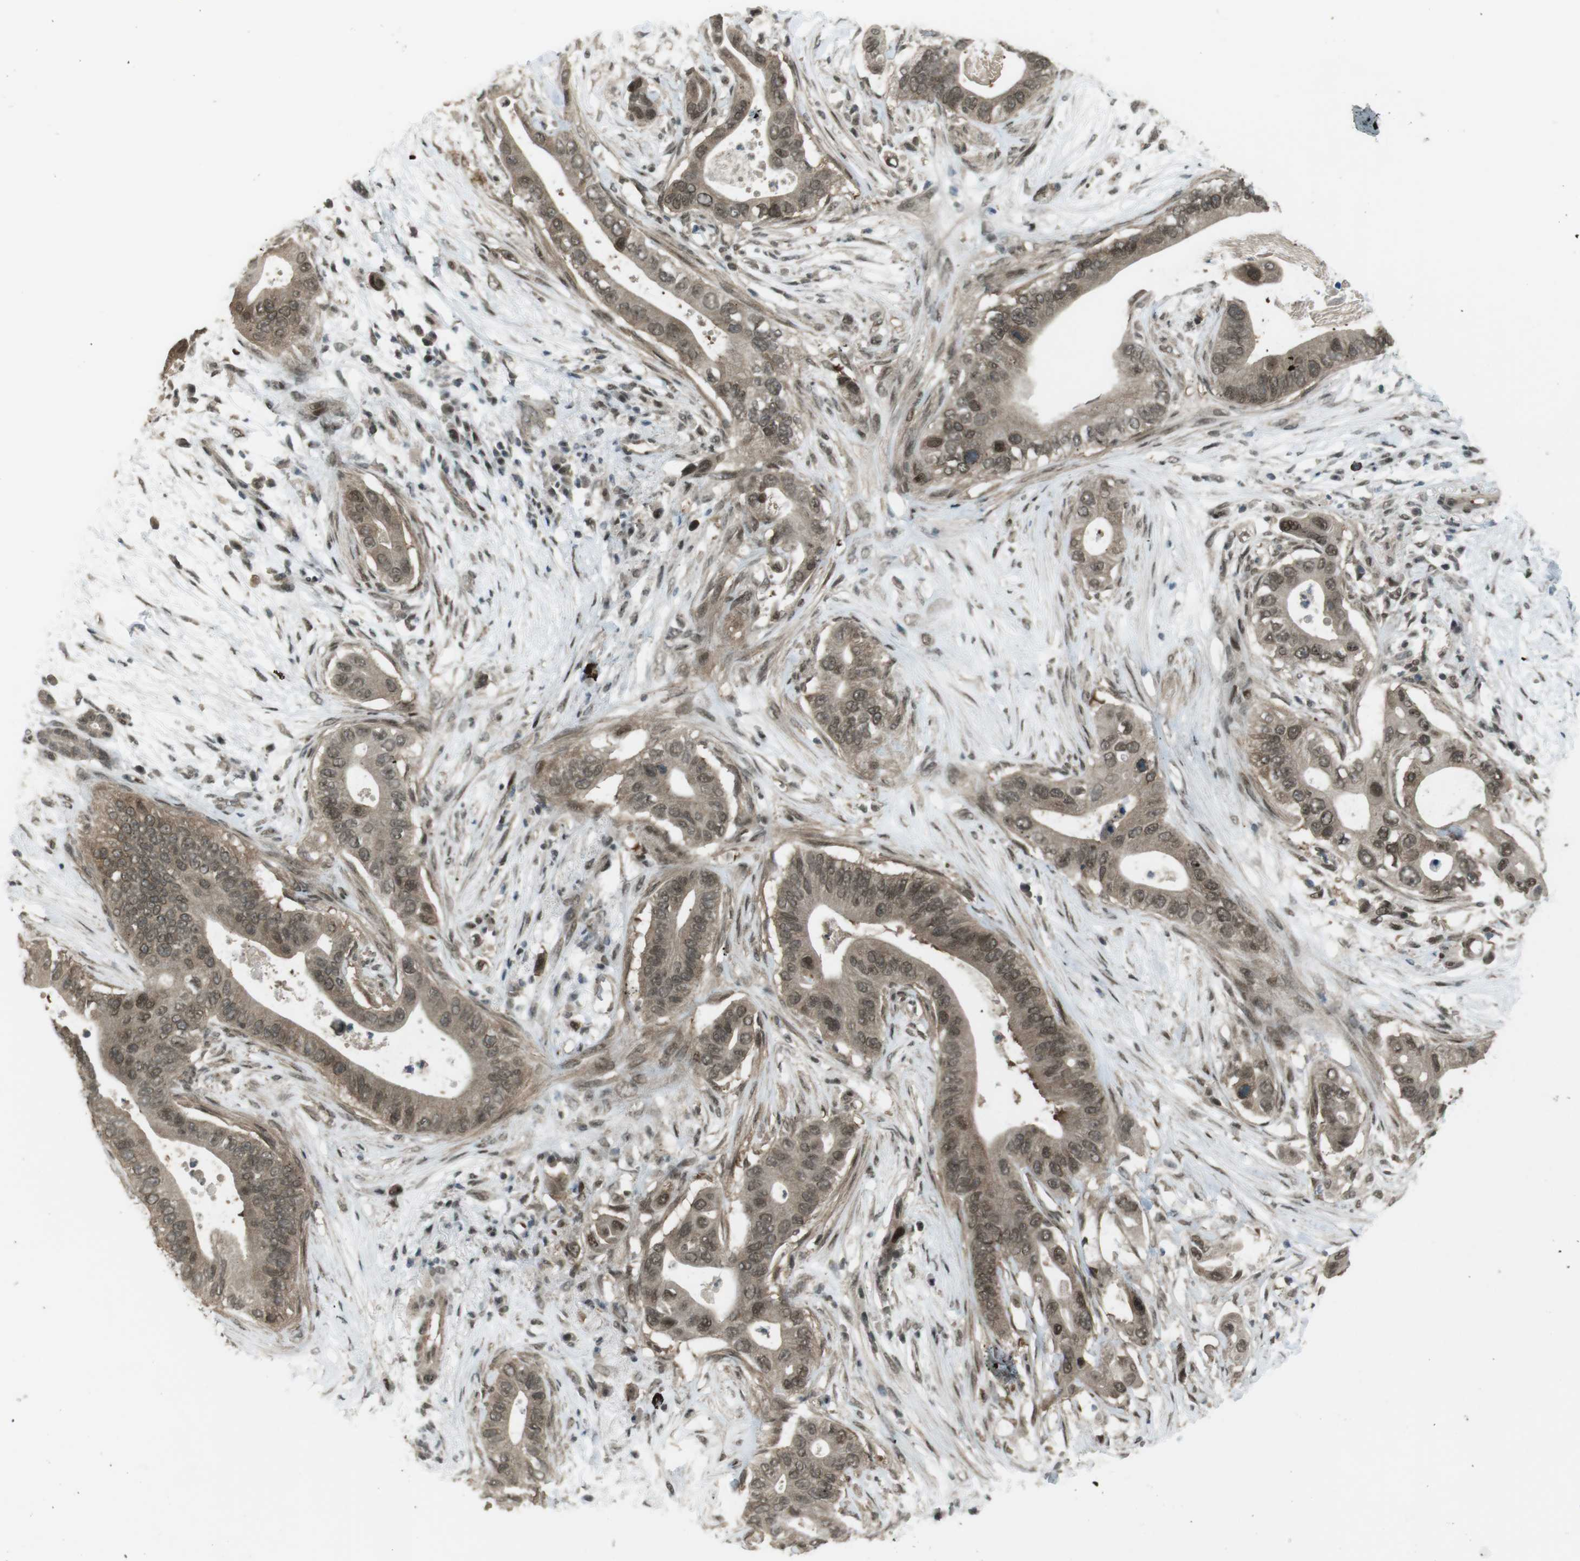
{"staining": {"intensity": "moderate", "quantity": ">75%", "location": "cytoplasmic/membranous,nuclear"}, "tissue": "pancreatic cancer", "cell_type": "Tumor cells", "image_type": "cancer", "snomed": [{"axis": "morphology", "description": "Adenocarcinoma, NOS"}, {"axis": "topography", "description": "Pancreas"}], "caption": "Protein positivity by immunohistochemistry (IHC) displays moderate cytoplasmic/membranous and nuclear expression in approximately >75% of tumor cells in adenocarcinoma (pancreatic).", "gene": "SLITRK5", "patient": {"sex": "male", "age": 77}}